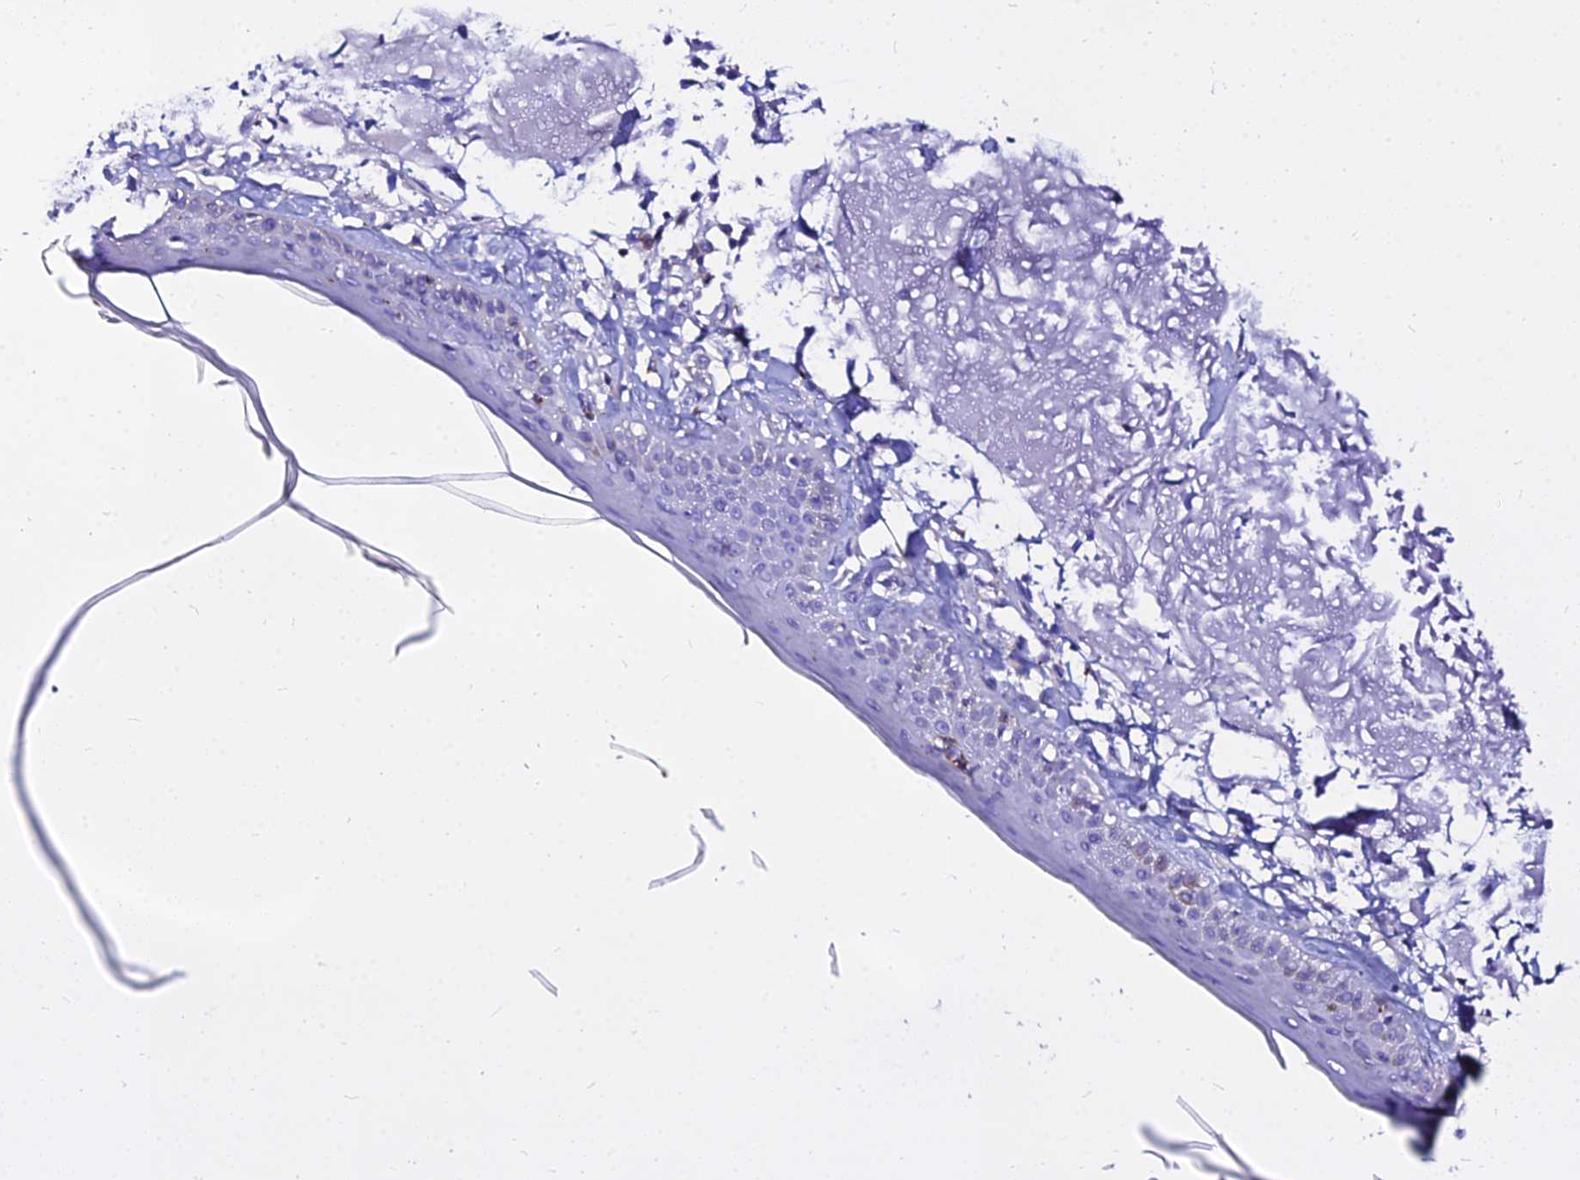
{"staining": {"intensity": "negative", "quantity": "none", "location": "none"}, "tissue": "skin", "cell_type": "Fibroblasts", "image_type": "normal", "snomed": [{"axis": "morphology", "description": "Normal tissue, NOS"}, {"axis": "topography", "description": "Skin"}, {"axis": "topography", "description": "Skeletal muscle"}], "caption": "Fibroblasts are negative for brown protein staining in benign skin. Nuclei are stained in blue.", "gene": "DLX1", "patient": {"sex": "male", "age": 83}}